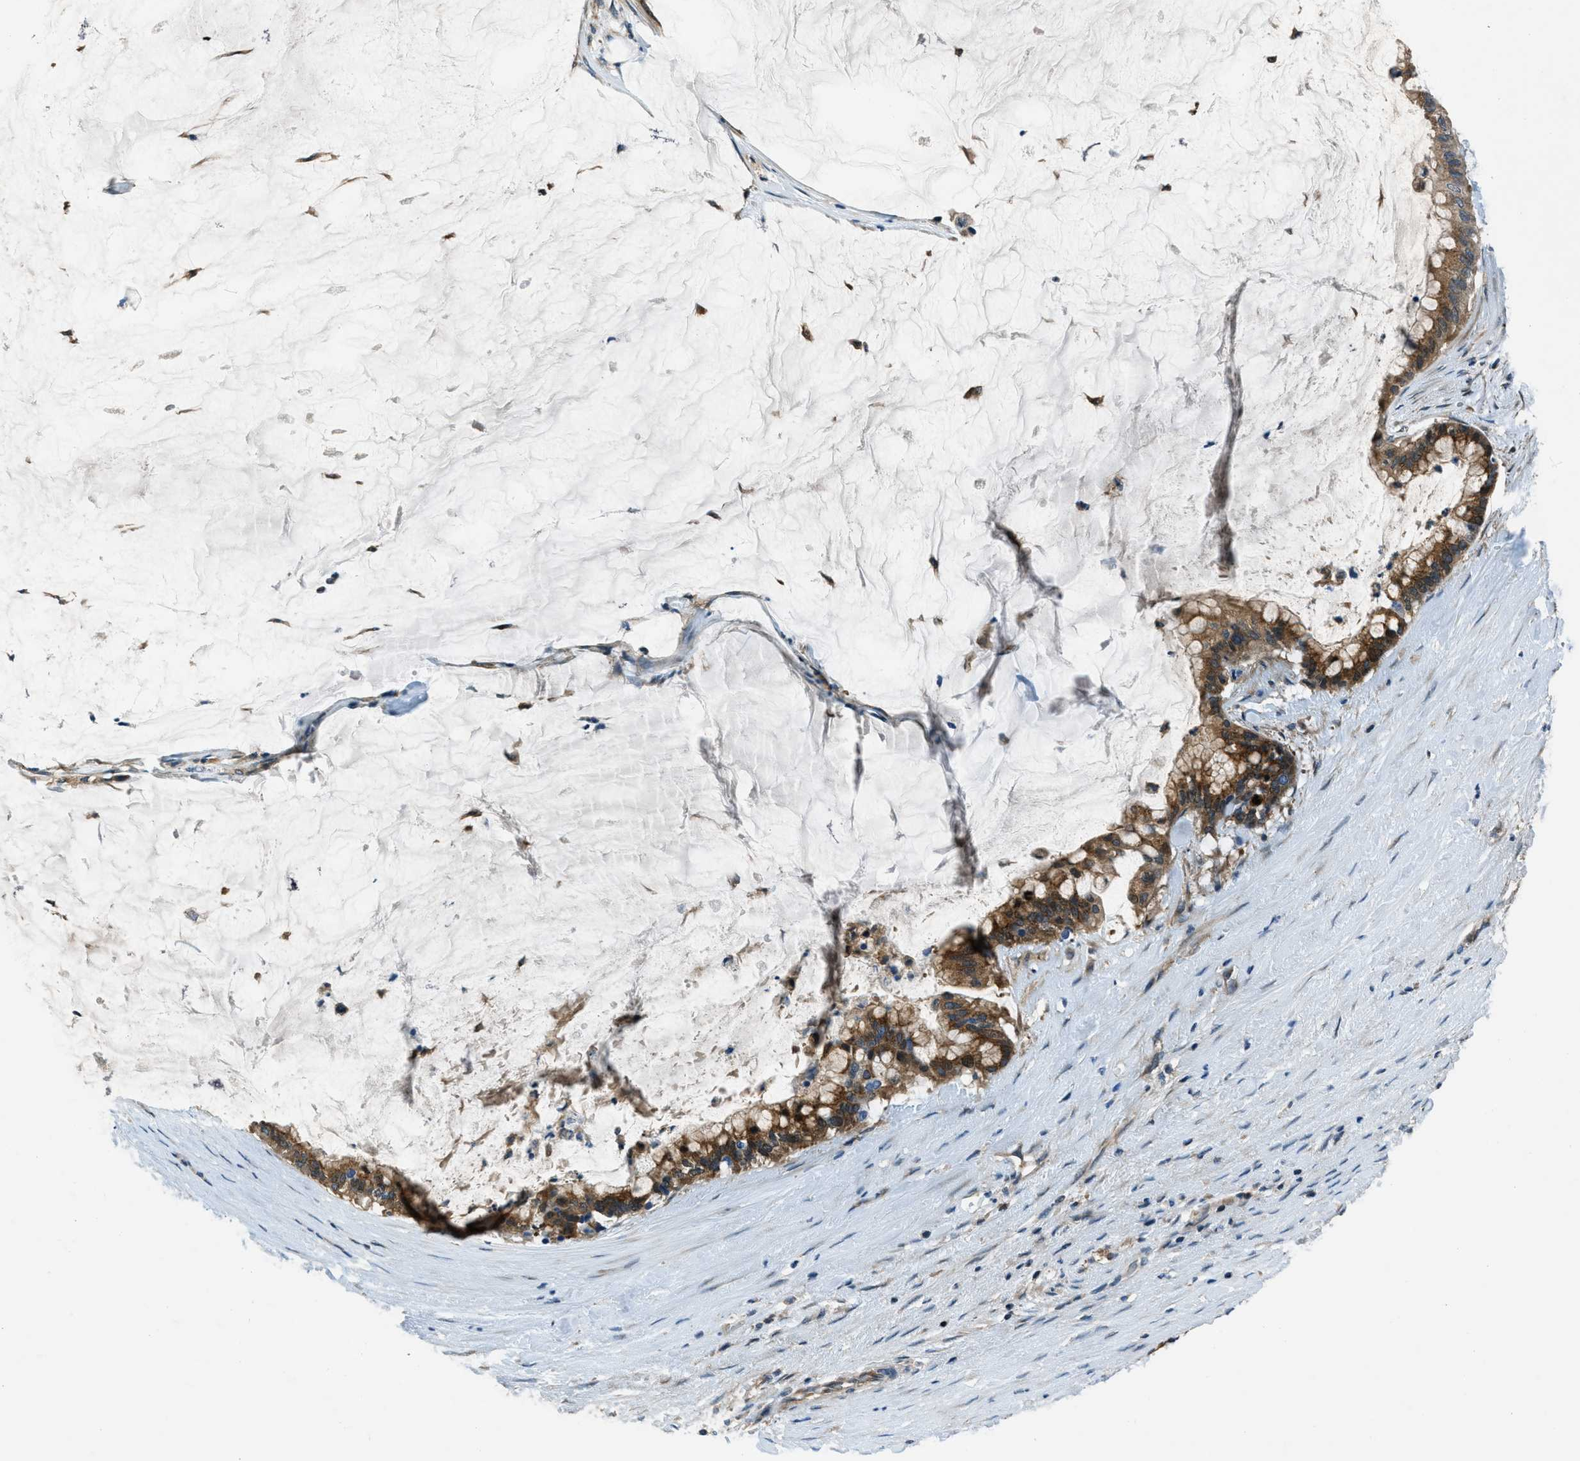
{"staining": {"intensity": "strong", "quantity": ">75%", "location": "cytoplasmic/membranous"}, "tissue": "pancreatic cancer", "cell_type": "Tumor cells", "image_type": "cancer", "snomed": [{"axis": "morphology", "description": "Adenocarcinoma, NOS"}, {"axis": "topography", "description": "Pancreas"}], "caption": "A photomicrograph of human pancreatic adenocarcinoma stained for a protein reveals strong cytoplasmic/membranous brown staining in tumor cells.", "gene": "ARFGAP2", "patient": {"sex": "male", "age": 41}}